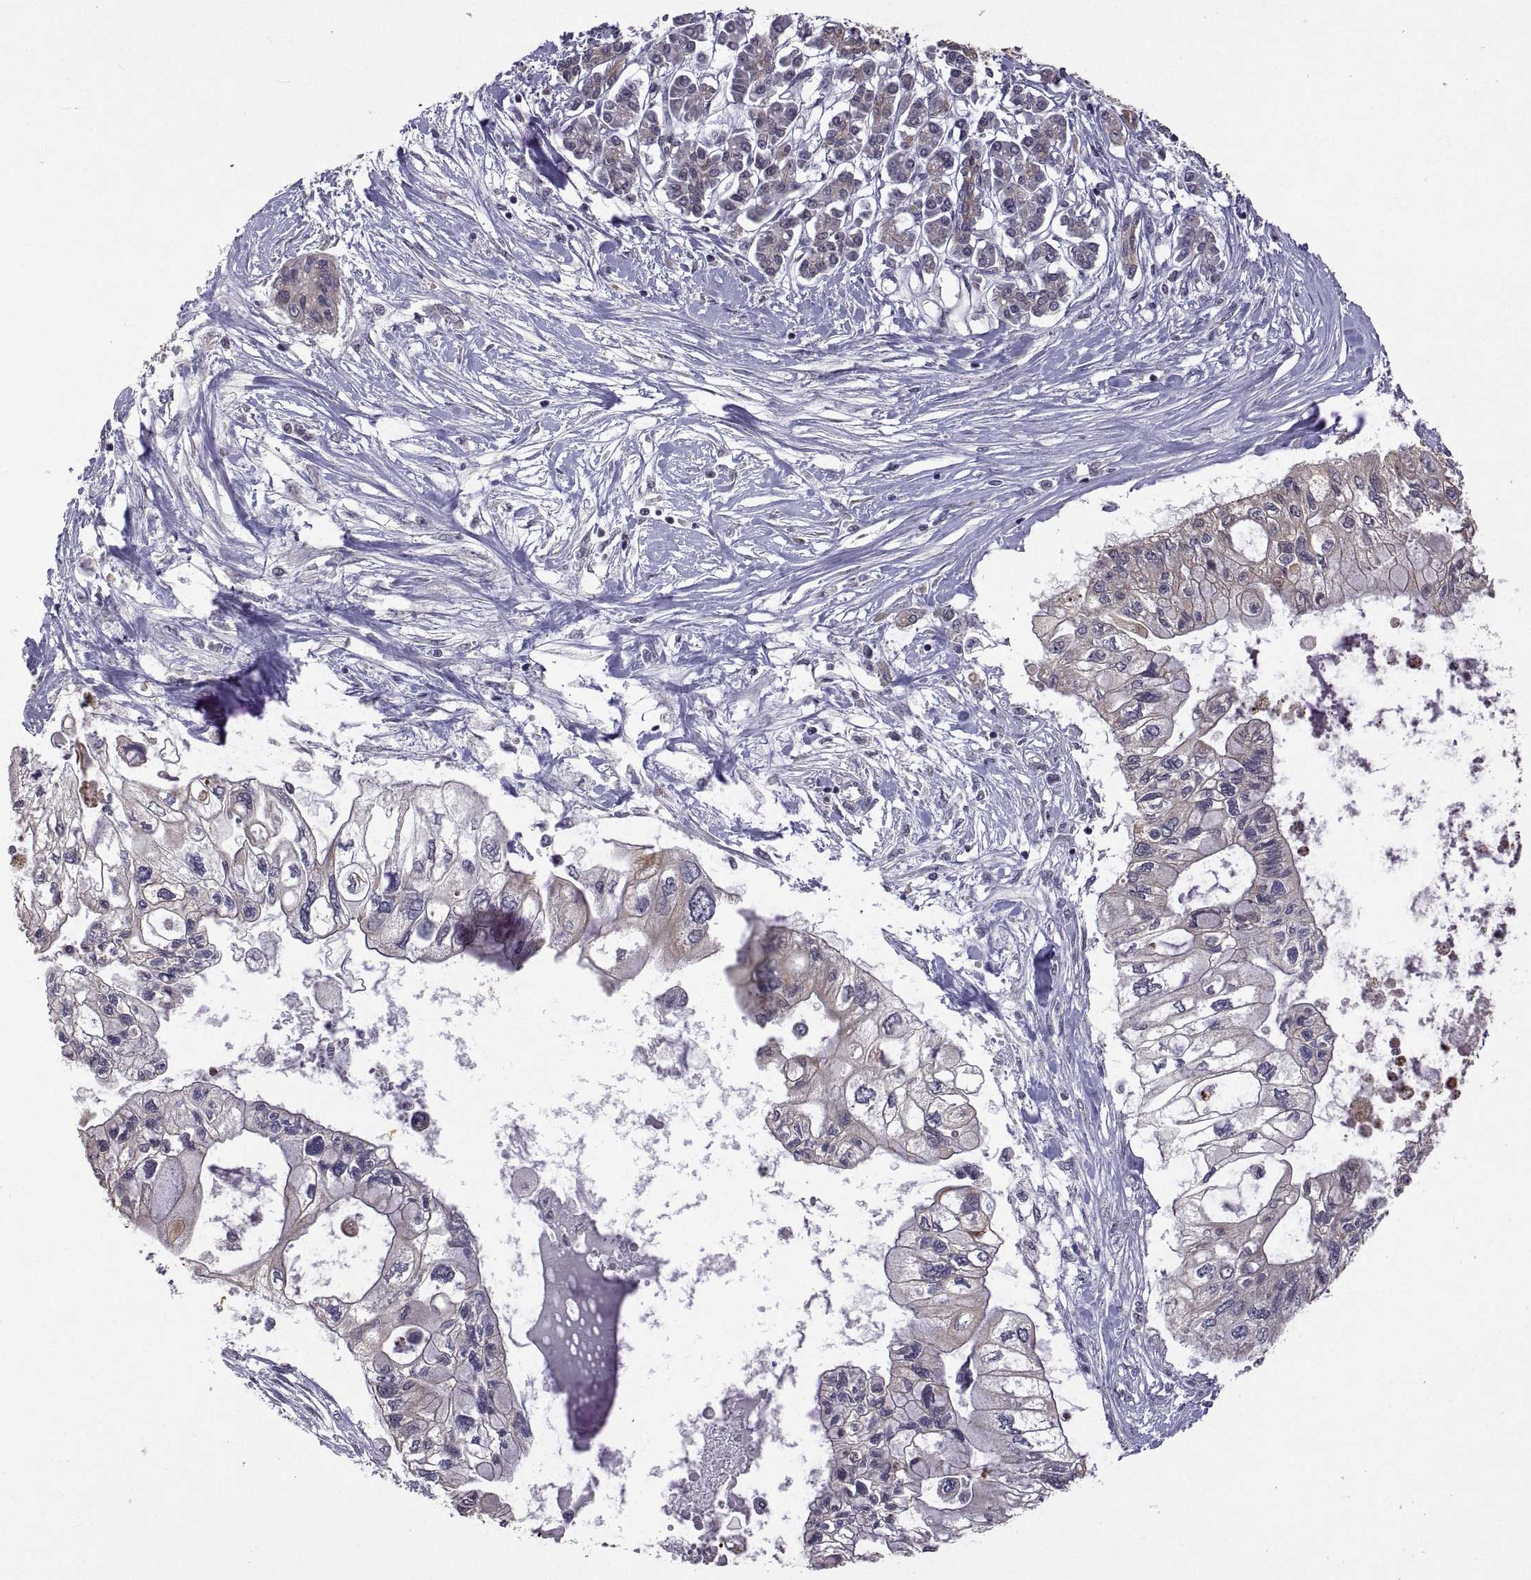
{"staining": {"intensity": "weak", "quantity": "<25%", "location": "cytoplasmic/membranous"}, "tissue": "pancreatic cancer", "cell_type": "Tumor cells", "image_type": "cancer", "snomed": [{"axis": "morphology", "description": "Adenocarcinoma, NOS"}, {"axis": "topography", "description": "Pancreas"}], "caption": "Adenocarcinoma (pancreatic) was stained to show a protein in brown. There is no significant expression in tumor cells. (DAB IHC visualized using brightfield microscopy, high magnification).", "gene": "LAMA1", "patient": {"sex": "female", "age": 77}}